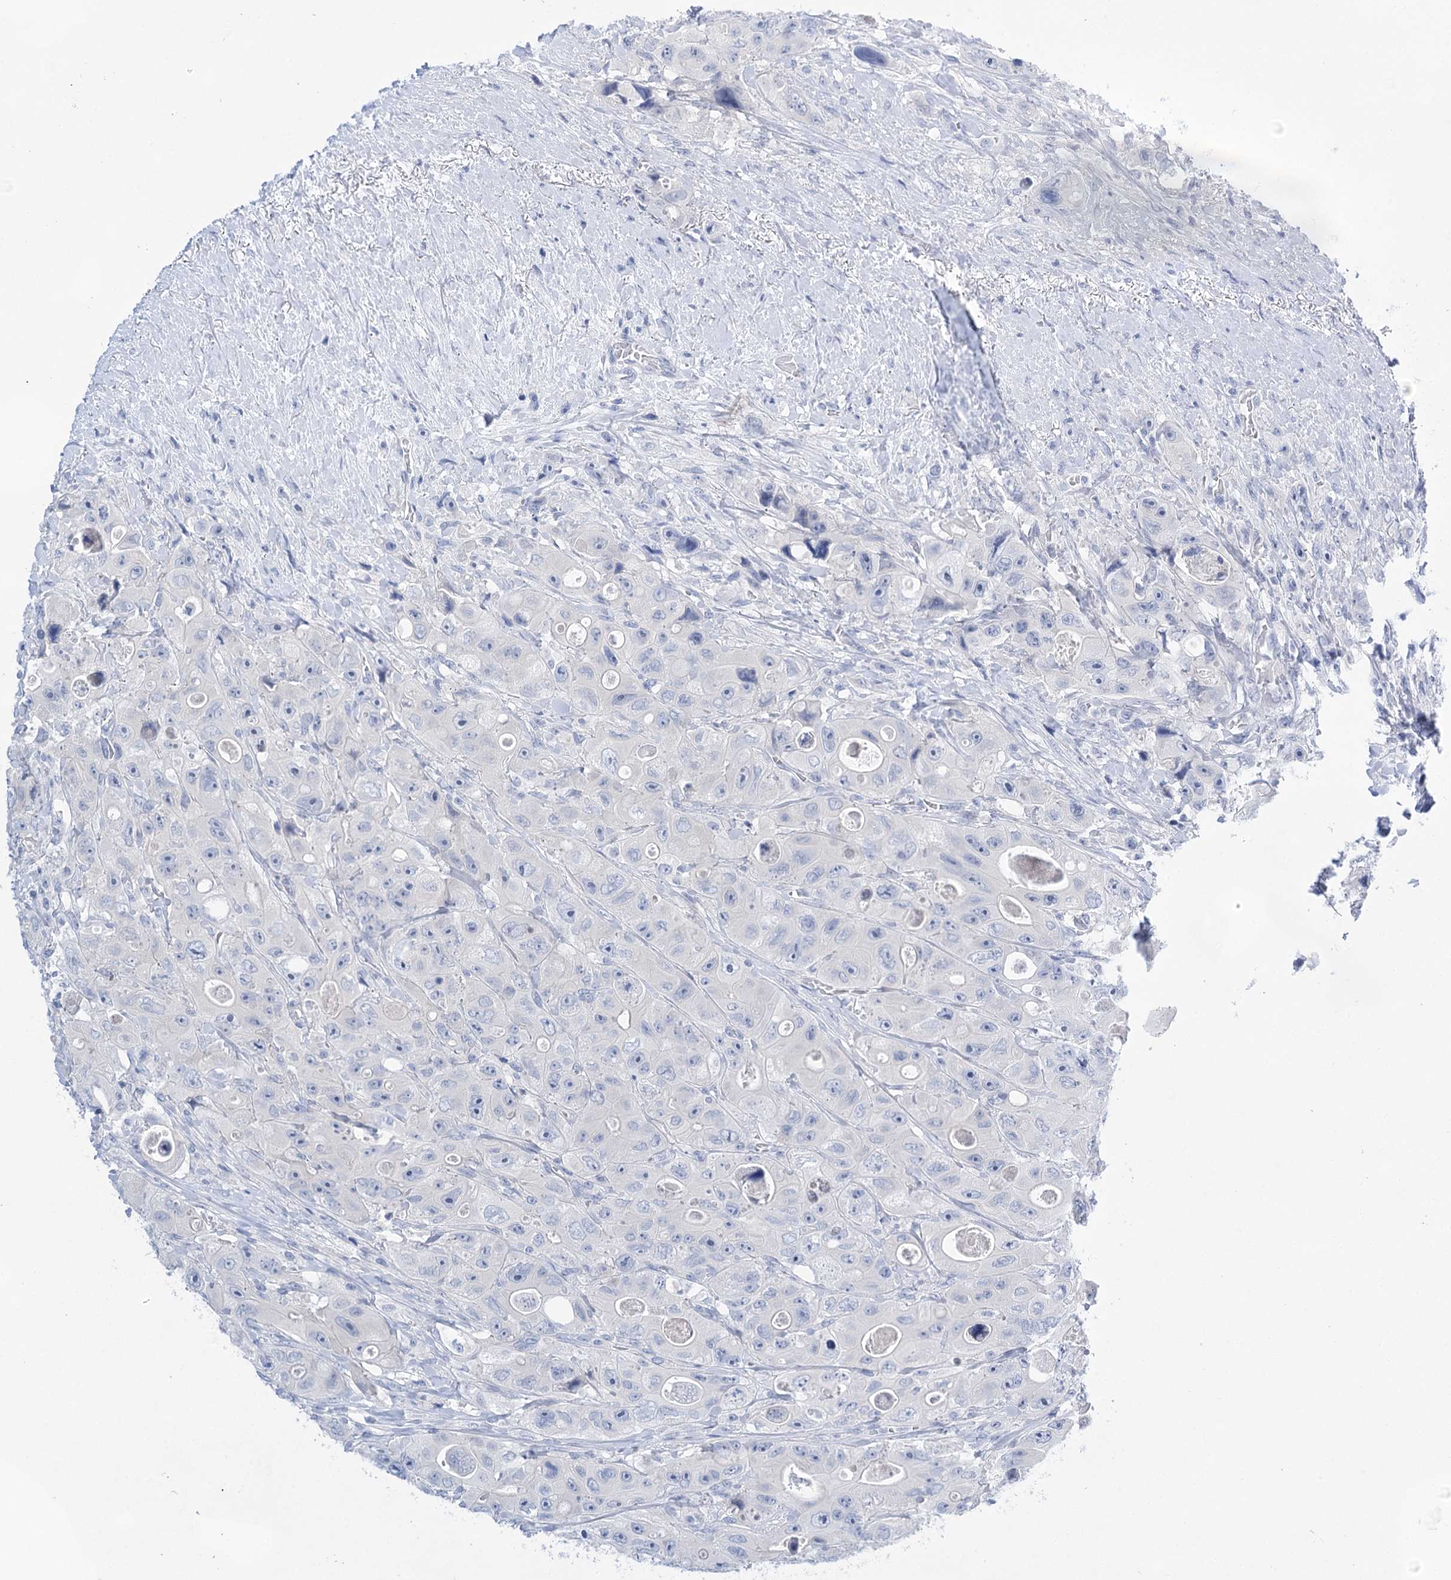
{"staining": {"intensity": "negative", "quantity": "none", "location": "none"}, "tissue": "colorectal cancer", "cell_type": "Tumor cells", "image_type": "cancer", "snomed": [{"axis": "morphology", "description": "Adenocarcinoma, NOS"}, {"axis": "topography", "description": "Colon"}], "caption": "Human colorectal adenocarcinoma stained for a protein using immunohistochemistry (IHC) reveals no expression in tumor cells.", "gene": "LALBA", "patient": {"sex": "female", "age": 46}}